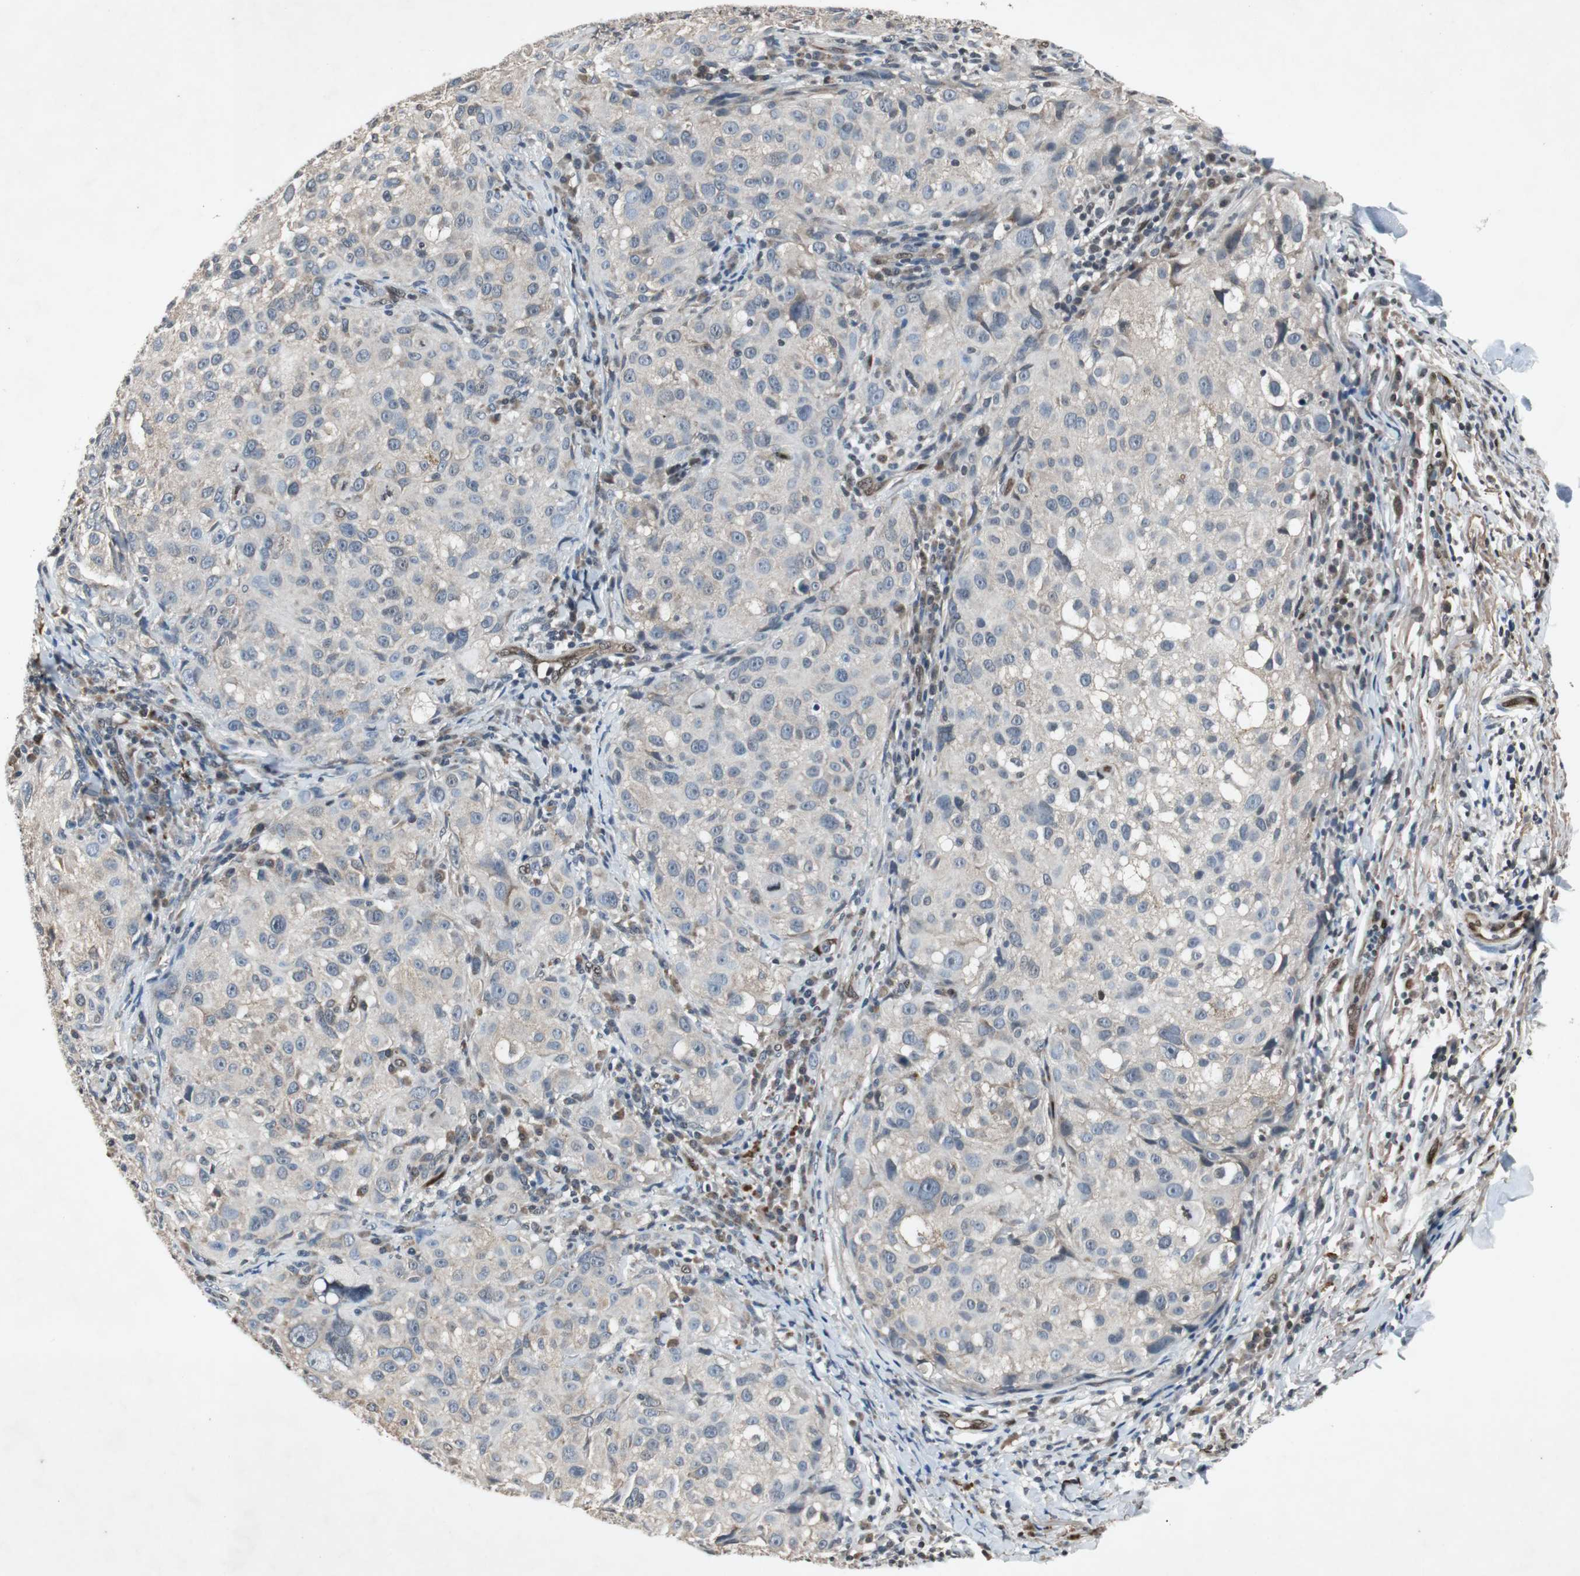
{"staining": {"intensity": "negative", "quantity": "none", "location": "none"}, "tissue": "melanoma", "cell_type": "Tumor cells", "image_type": "cancer", "snomed": [{"axis": "morphology", "description": "Necrosis, NOS"}, {"axis": "morphology", "description": "Malignant melanoma, NOS"}, {"axis": "topography", "description": "Skin"}], "caption": "There is no significant staining in tumor cells of malignant melanoma. The staining is performed using DAB brown chromogen with nuclei counter-stained in using hematoxylin.", "gene": "SMAD1", "patient": {"sex": "female", "age": 87}}